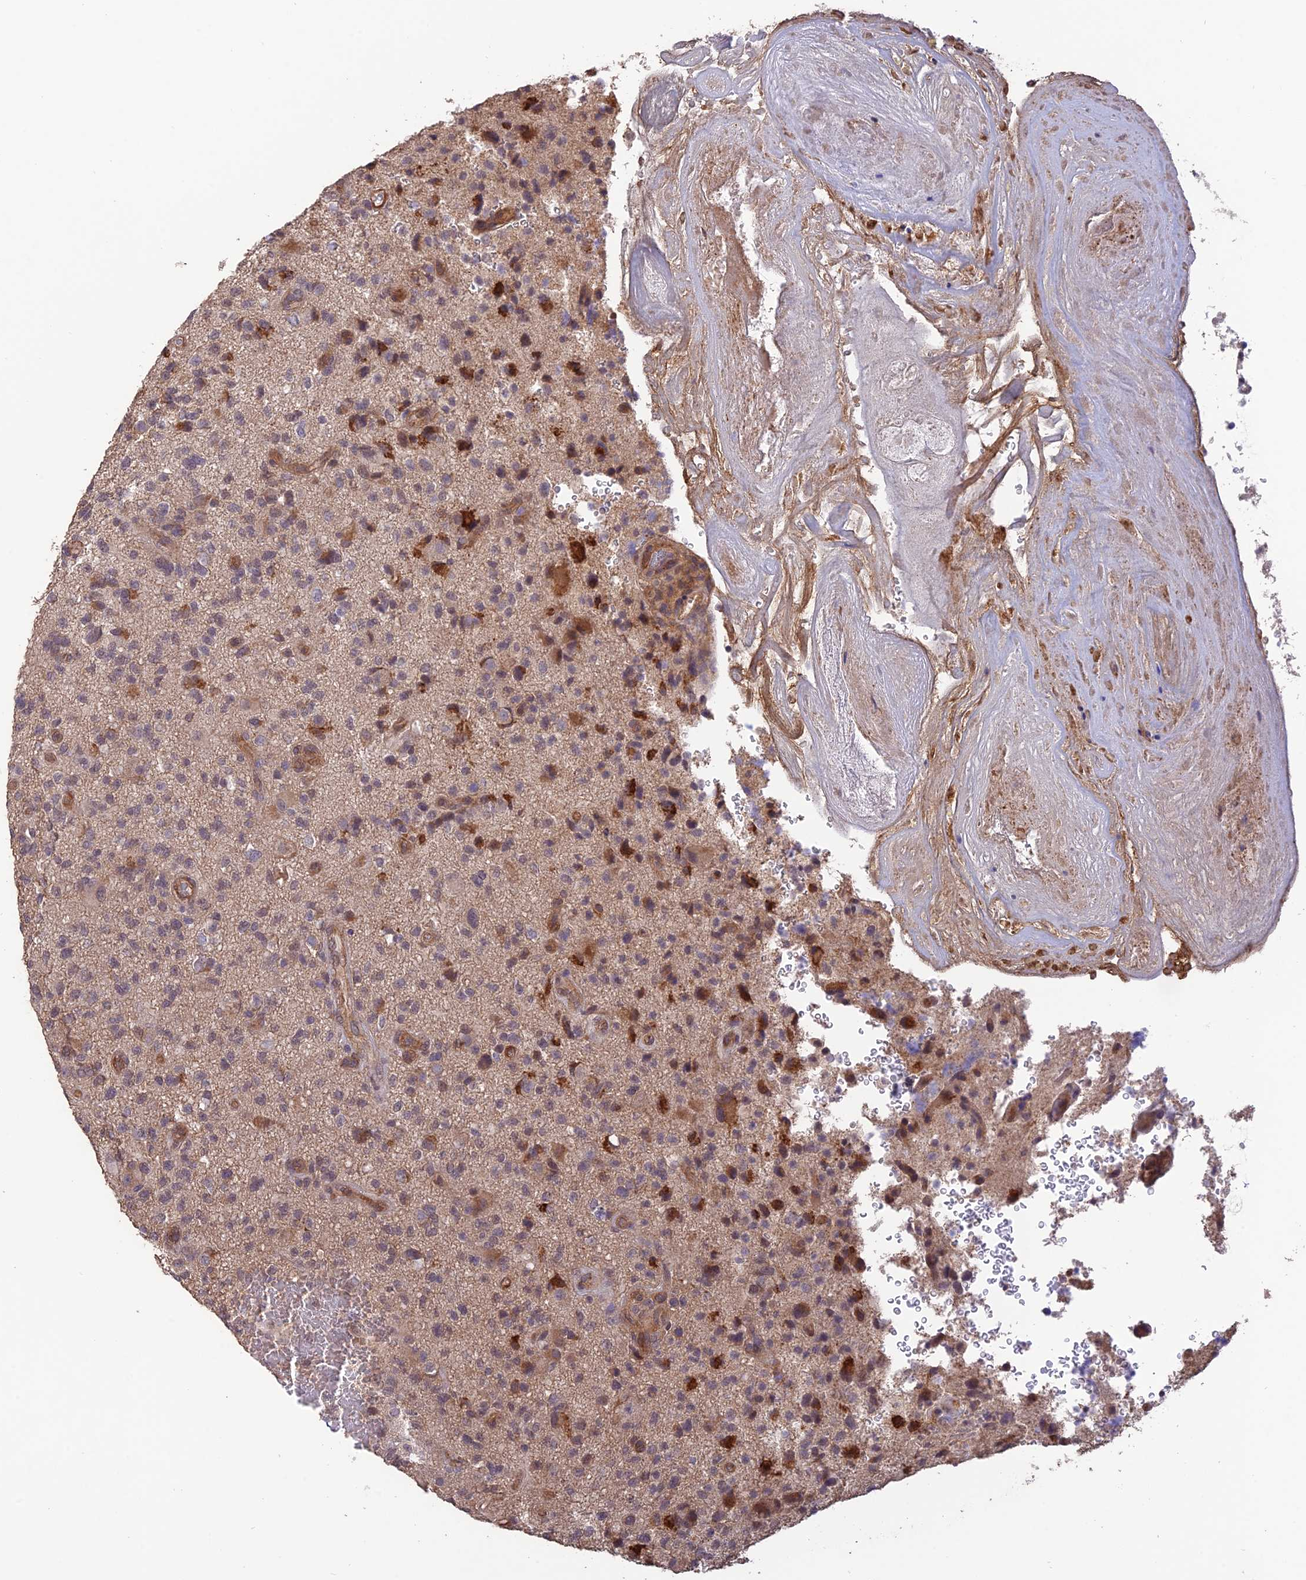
{"staining": {"intensity": "strong", "quantity": "<25%", "location": "cytoplasmic/membranous"}, "tissue": "glioma", "cell_type": "Tumor cells", "image_type": "cancer", "snomed": [{"axis": "morphology", "description": "Glioma, malignant, High grade"}, {"axis": "topography", "description": "Brain"}], "caption": "High-magnification brightfield microscopy of glioma stained with DAB (3,3'-diaminobenzidine) (brown) and counterstained with hematoxylin (blue). tumor cells exhibit strong cytoplasmic/membranous expression is present in about<25% of cells.", "gene": "PAGR1", "patient": {"sex": "male", "age": 47}}